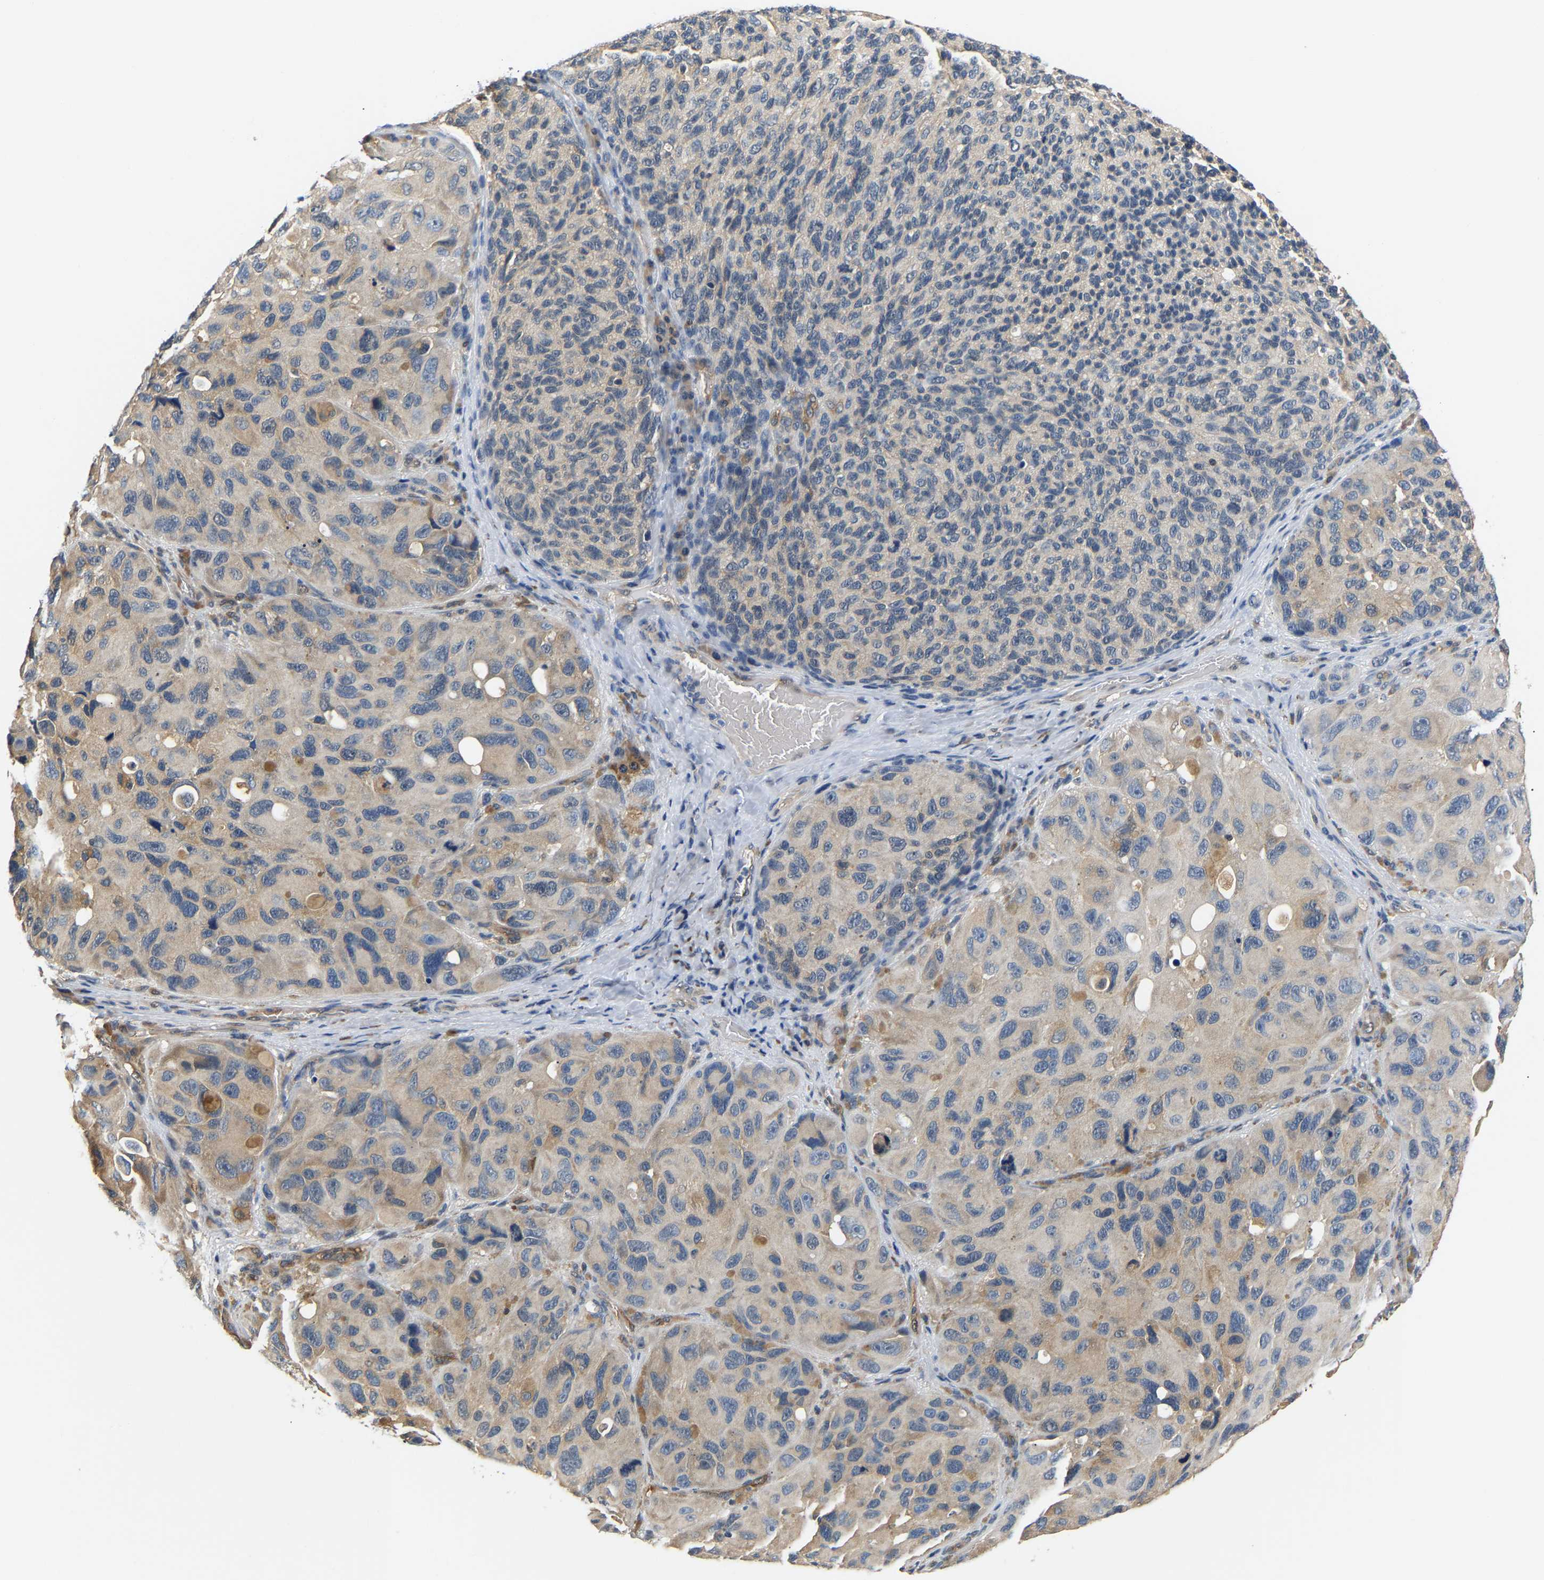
{"staining": {"intensity": "moderate", "quantity": "25%-75%", "location": "cytoplasmic/membranous"}, "tissue": "melanoma", "cell_type": "Tumor cells", "image_type": "cancer", "snomed": [{"axis": "morphology", "description": "Malignant melanoma, NOS"}, {"axis": "topography", "description": "Skin"}], "caption": "About 25%-75% of tumor cells in human malignant melanoma demonstrate moderate cytoplasmic/membranous protein staining as visualized by brown immunohistochemical staining.", "gene": "ARHGEF12", "patient": {"sex": "female", "age": 73}}